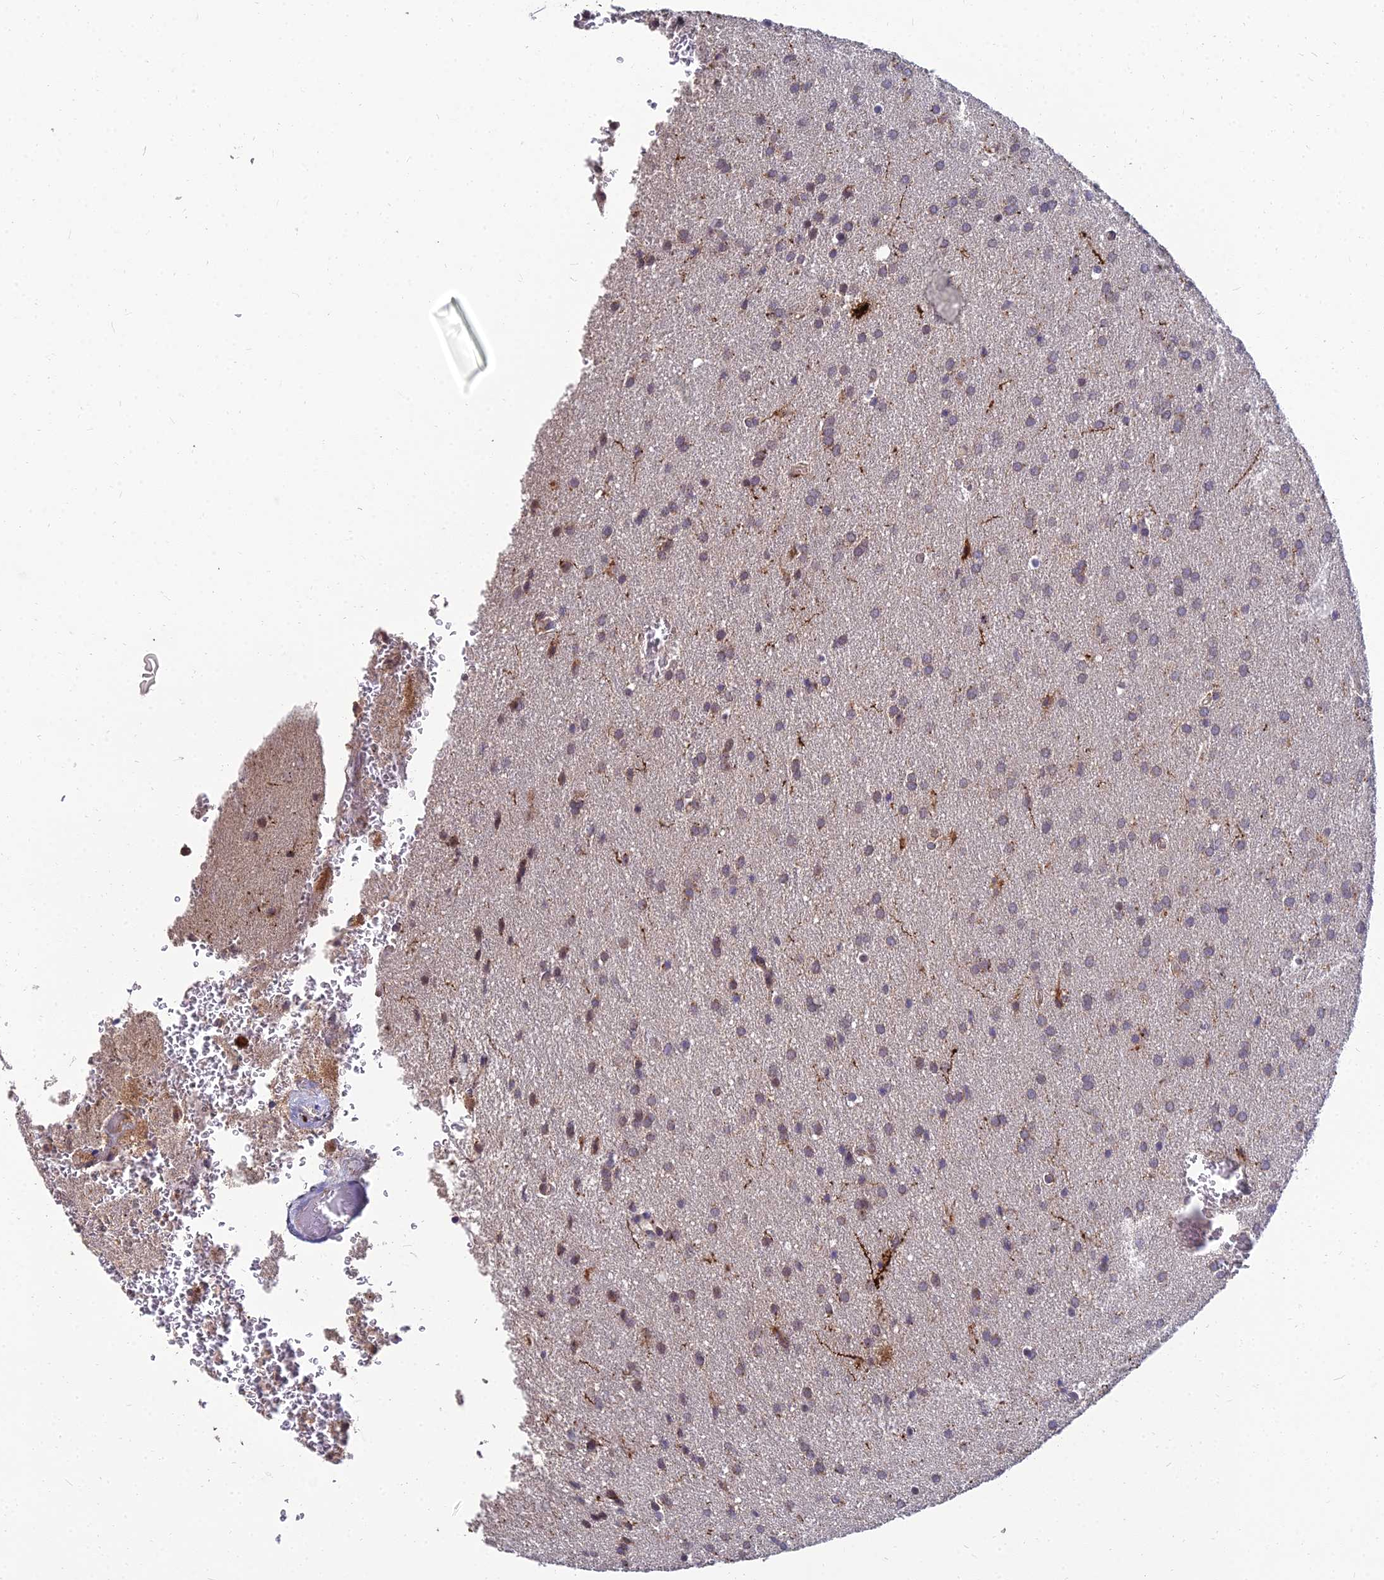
{"staining": {"intensity": "weak", "quantity": "<25%", "location": "cytoplasmic/membranous"}, "tissue": "glioma", "cell_type": "Tumor cells", "image_type": "cancer", "snomed": [{"axis": "morphology", "description": "Glioma, malignant, Low grade"}, {"axis": "topography", "description": "Brain"}], "caption": "Immunohistochemistry image of neoplastic tissue: malignant low-grade glioma stained with DAB (3,3'-diaminobenzidine) exhibits no significant protein staining in tumor cells.", "gene": "NPY", "patient": {"sex": "female", "age": 32}}